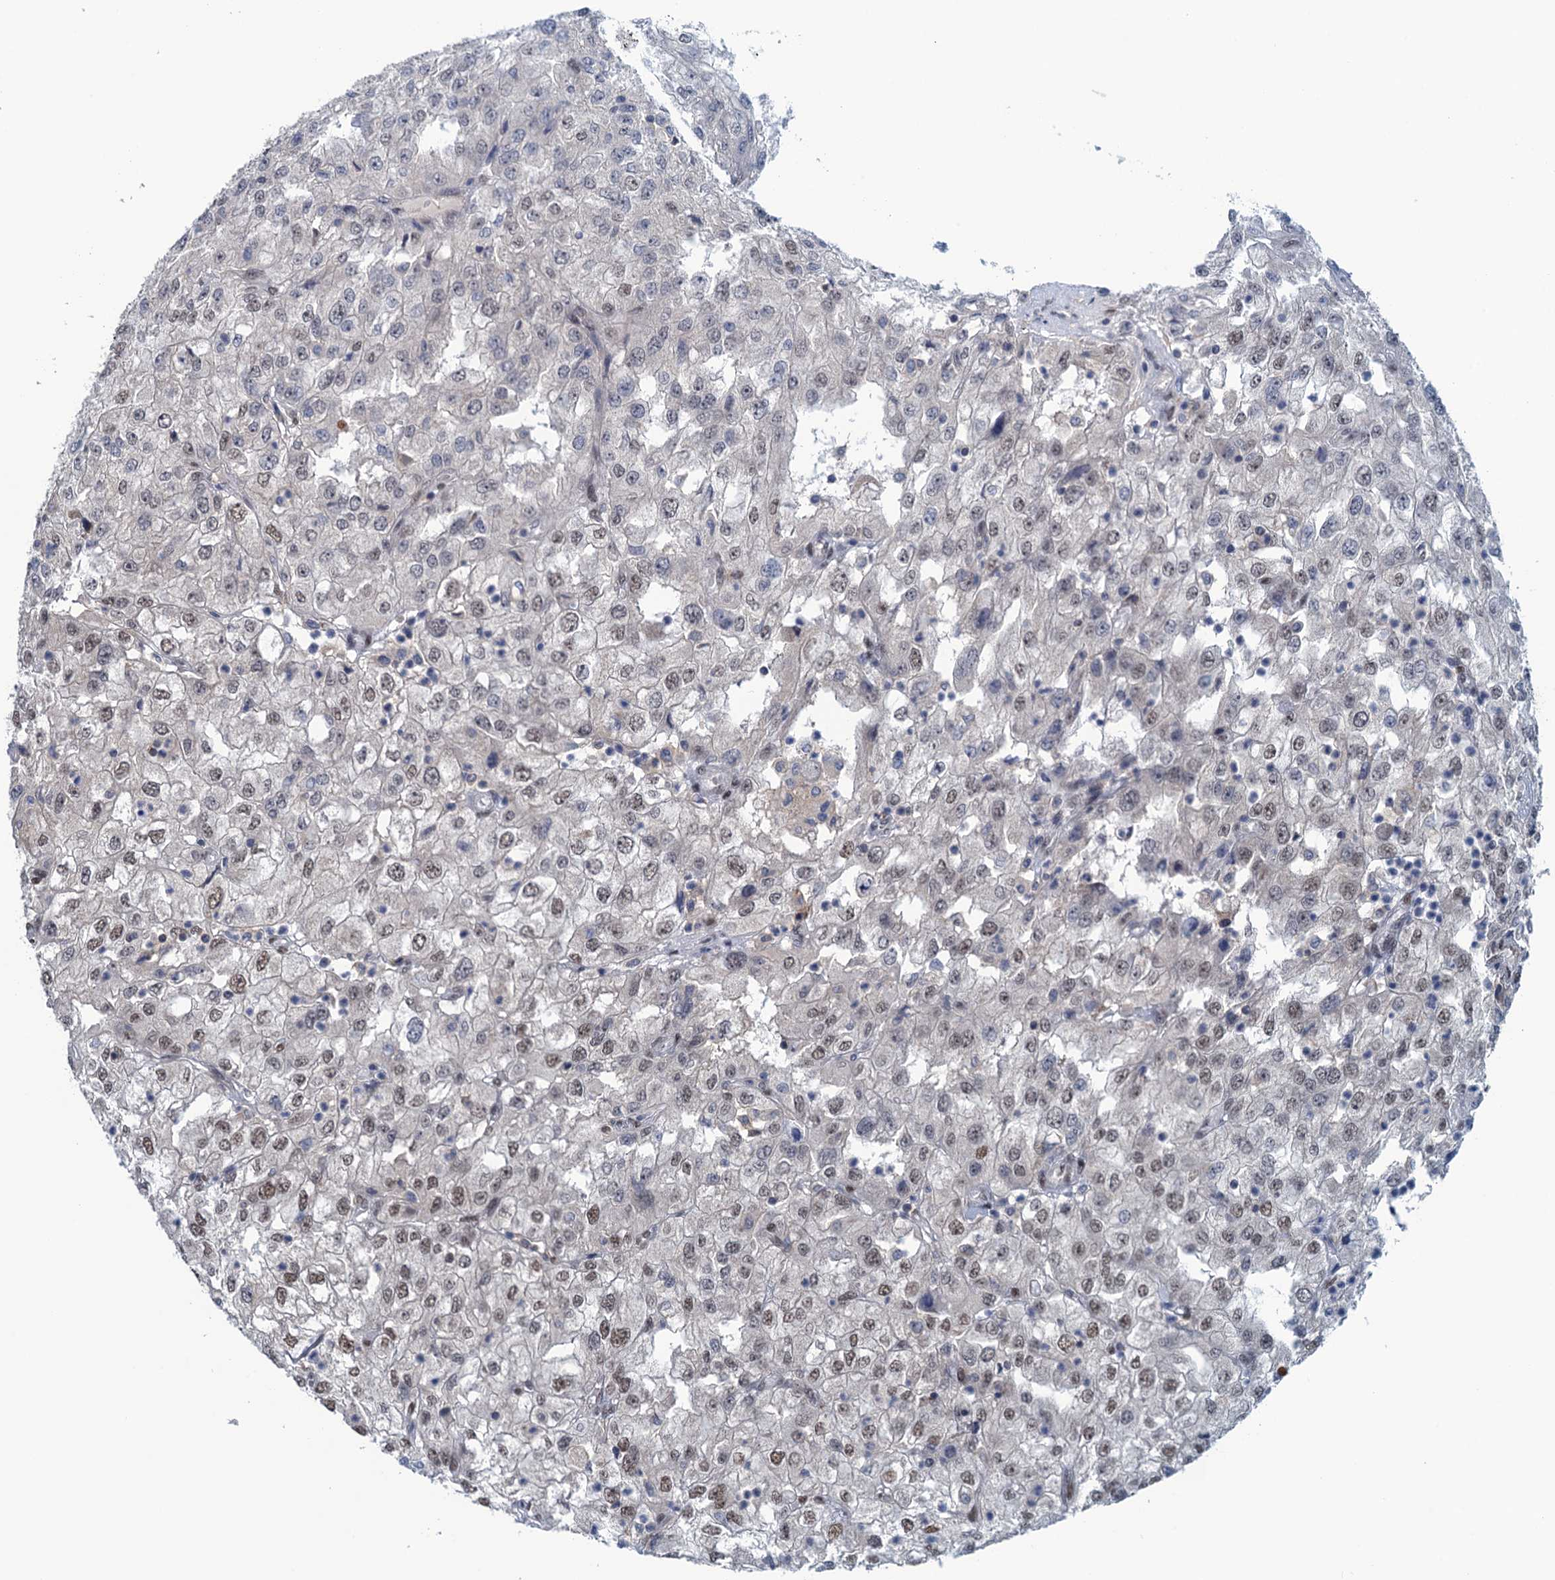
{"staining": {"intensity": "weak", "quantity": "25%-75%", "location": "nuclear"}, "tissue": "renal cancer", "cell_type": "Tumor cells", "image_type": "cancer", "snomed": [{"axis": "morphology", "description": "Adenocarcinoma, NOS"}, {"axis": "topography", "description": "Kidney"}], "caption": "Tumor cells reveal low levels of weak nuclear expression in about 25%-75% of cells in adenocarcinoma (renal).", "gene": "SAE1", "patient": {"sex": "female", "age": 54}}